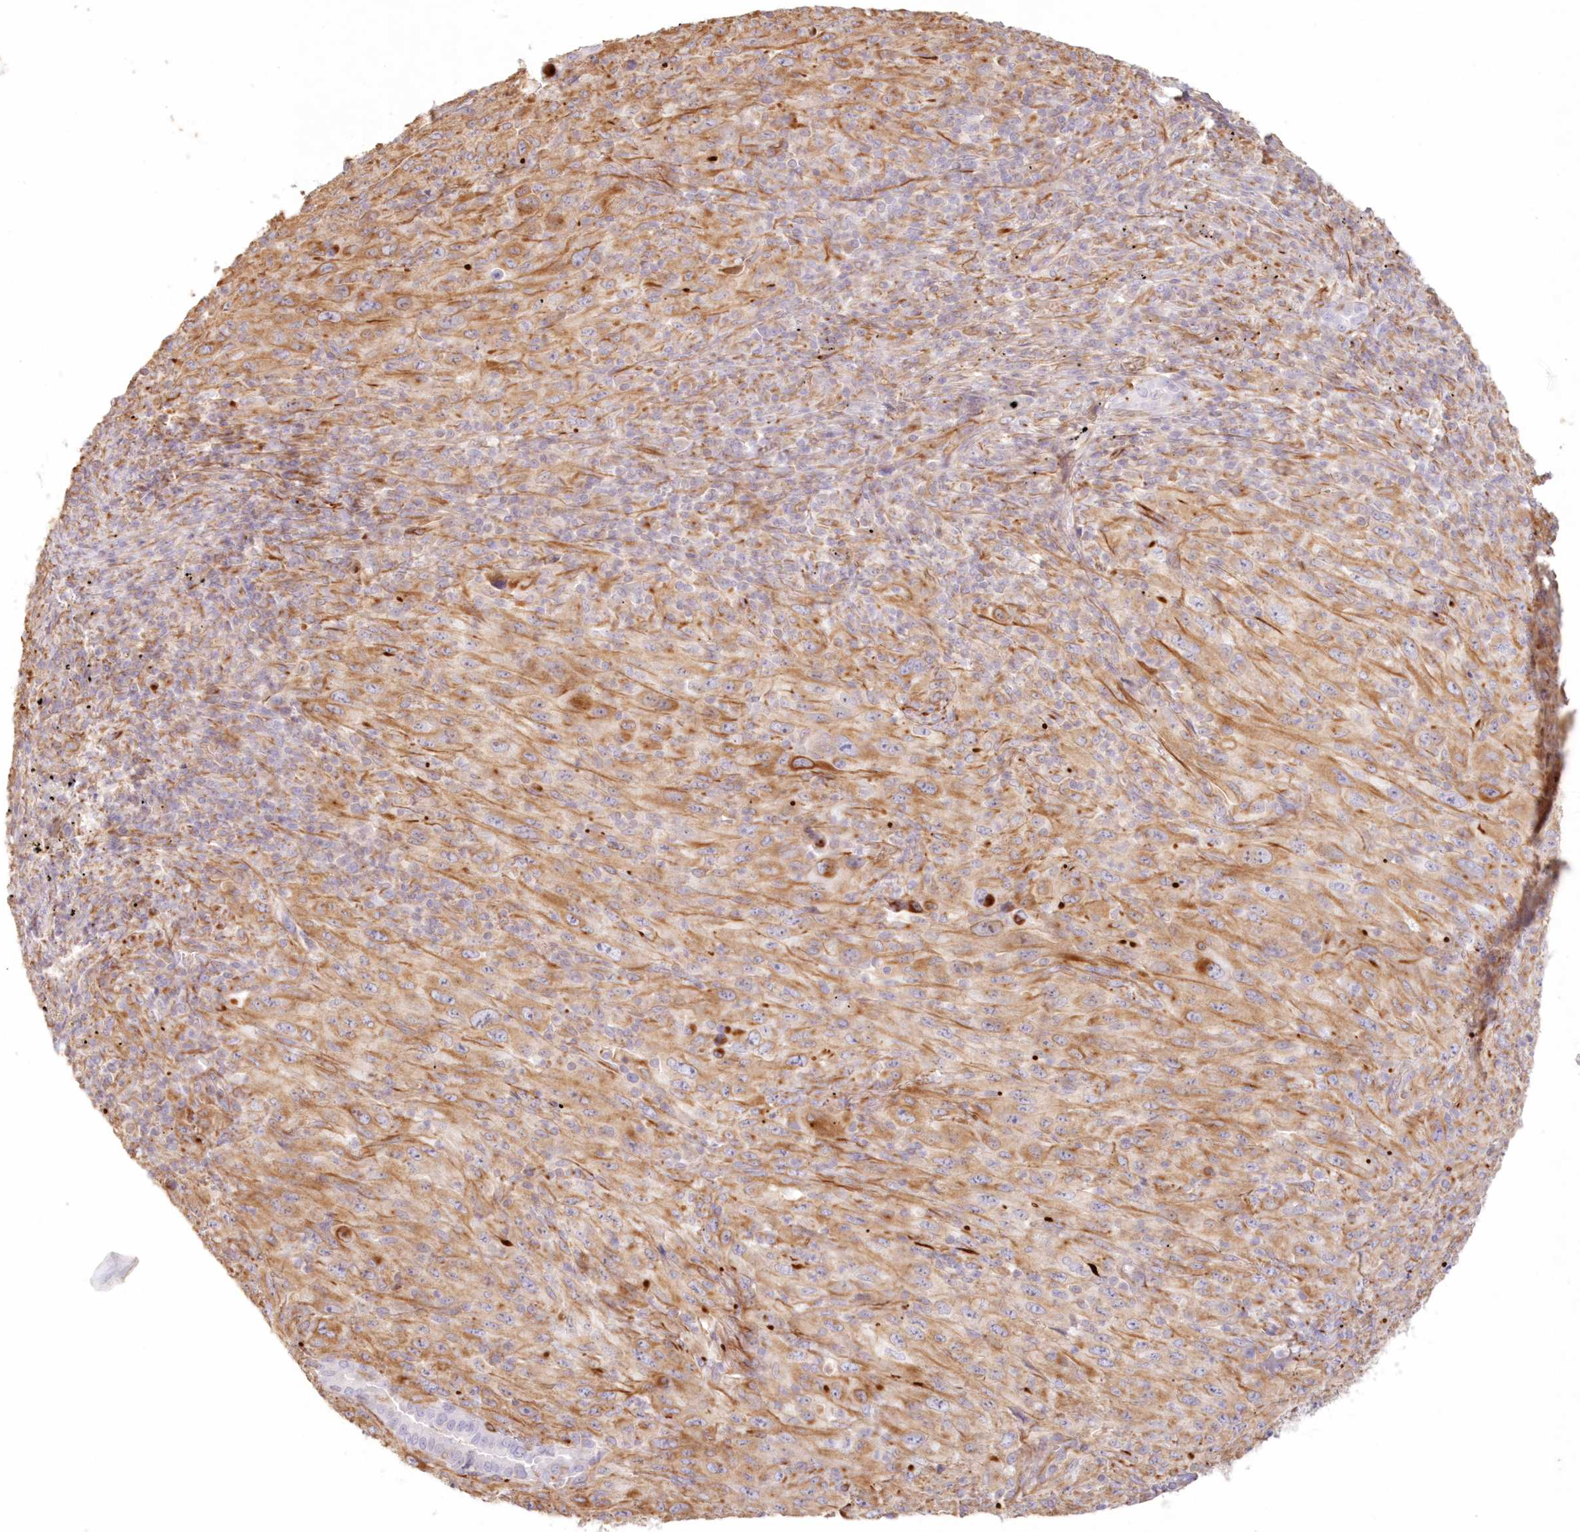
{"staining": {"intensity": "moderate", "quantity": ">75%", "location": "cytoplasmic/membranous"}, "tissue": "melanoma", "cell_type": "Tumor cells", "image_type": "cancer", "snomed": [{"axis": "morphology", "description": "Malignant melanoma, Metastatic site"}, {"axis": "topography", "description": "Skin"}], "caption": "Immunohistochemistry of human melanoma reveals medium levels of moderate cytoplasmic/membranous expression in approximately >75% of tumor cells.", "gene": "DMRTB1", "patient": {"sex": "female", "age": 56}}